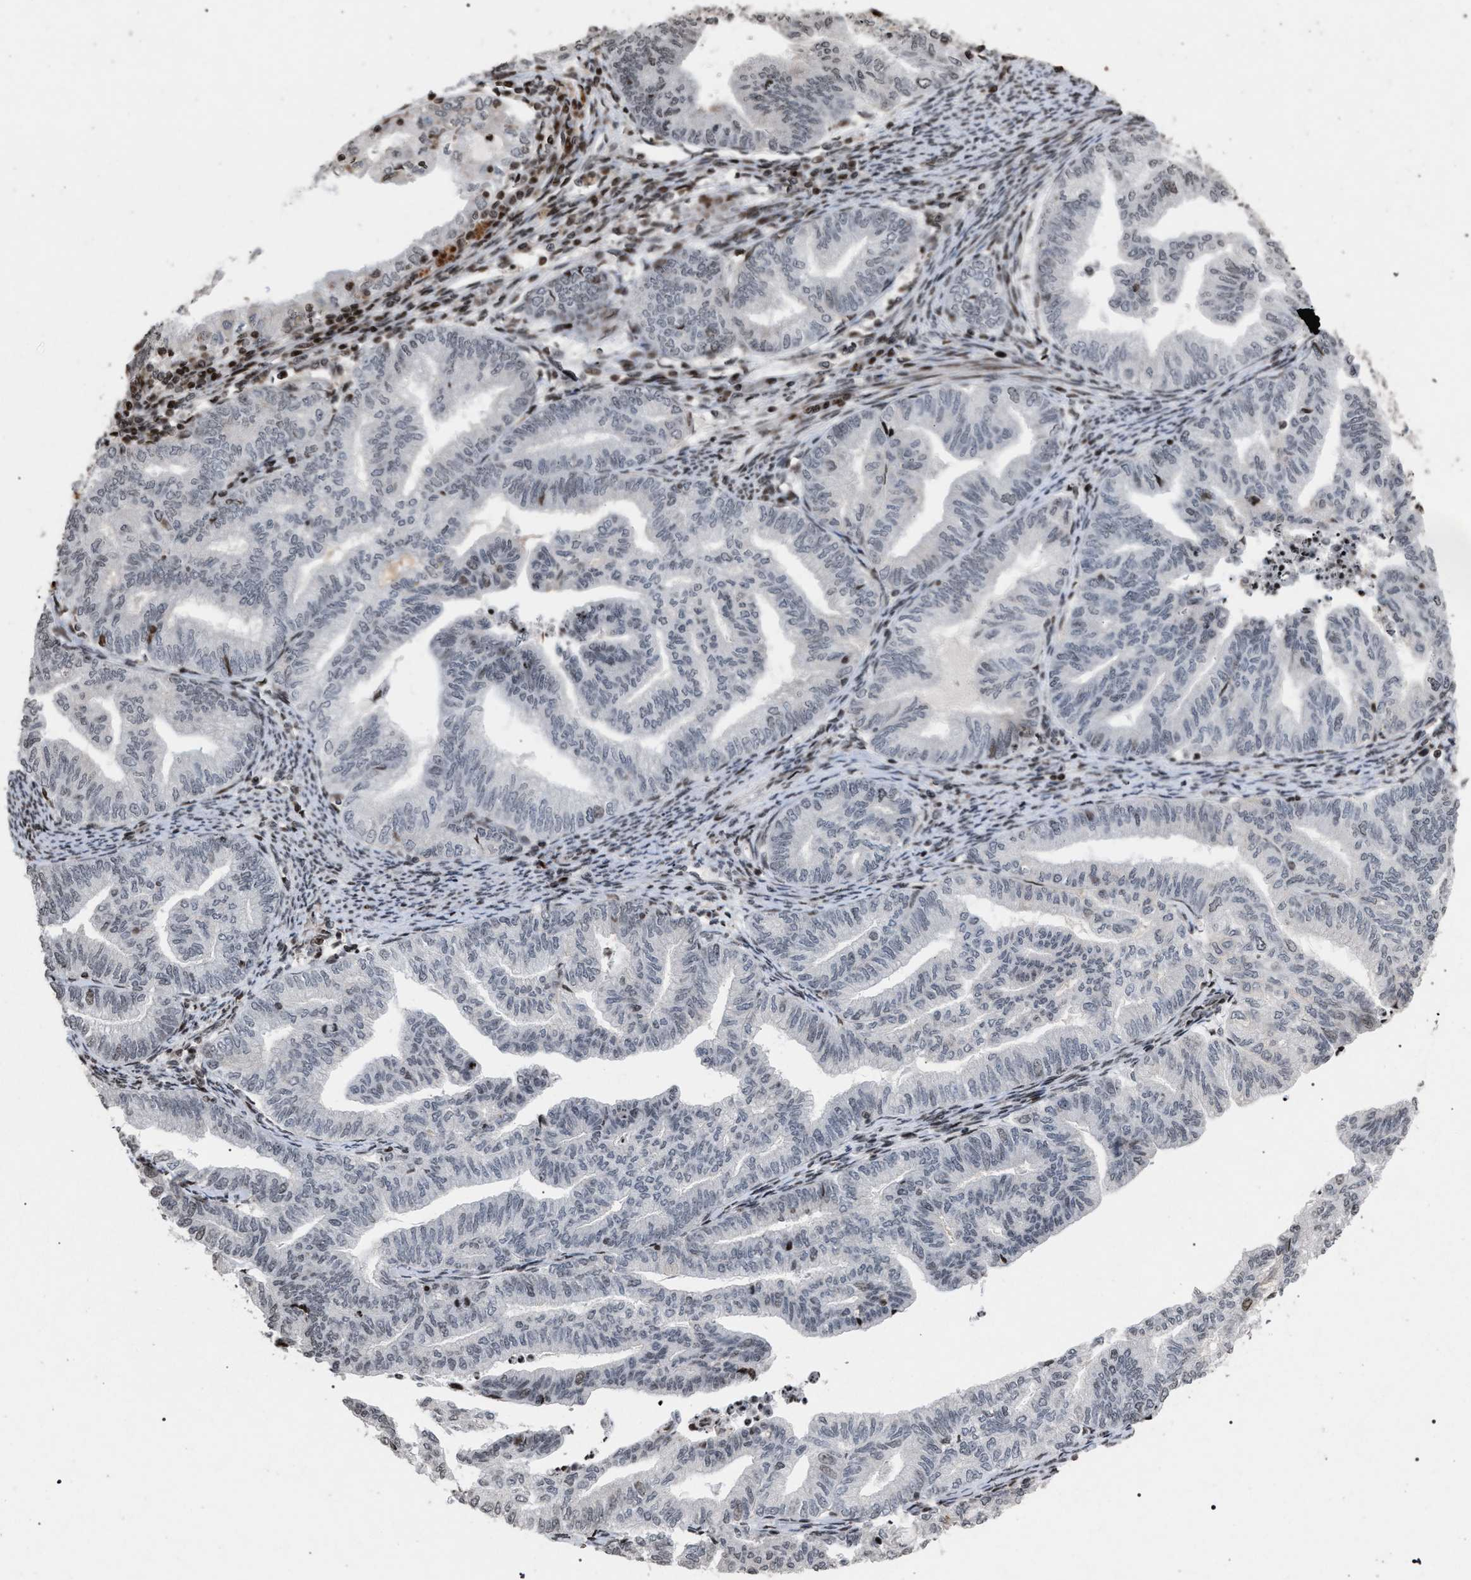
{"staining": {"intensity": "negative", "quantity": "none", "location": "none"}, "tissue": "endometrial cancer", "cell_type": "Tumor cells", "image_type": "cancer", "snomed": [{"axis": "morphology", "description": "Adenocarcinoma, NOS"}, {"axis": "topography", "description": "Endometrium"}], "caption": "Tumor cells show no significant positivity in endometrial cancer.", "gene": "FOXD3", "patient": {"sex": "female", "age": 79}}